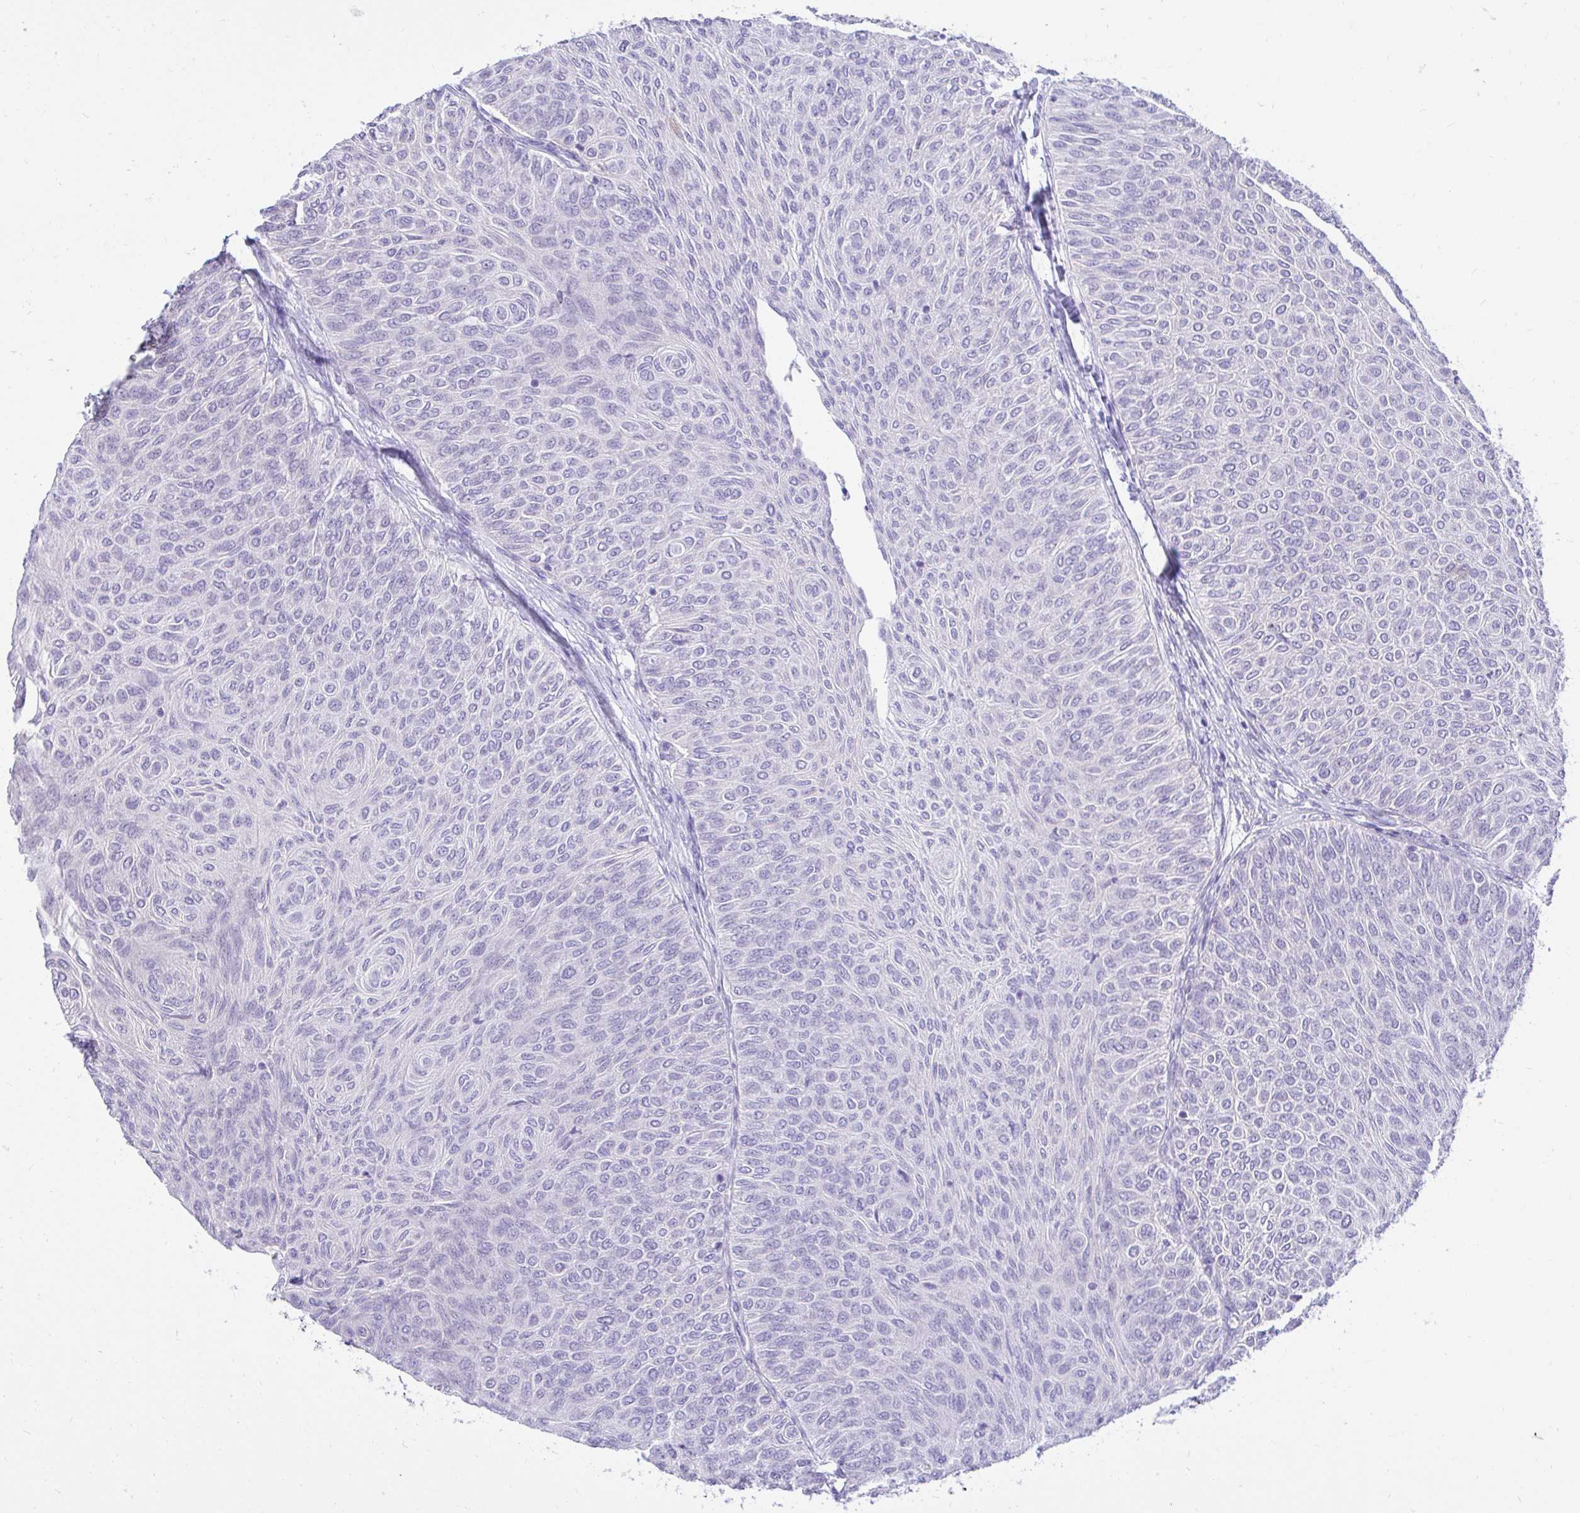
{"staining": {"intensity": "negative", "quantity": "none", "location": "none"}, "tissue": "urothelial cancer", "cell_type": "Tumor cells", "image_type": "cancer", "snomed": [{"axis": "morphology", "description": "Urothelial carcinoma, Low grade"}, {"axis": "topography", "description": "Urinary bladder"}], "caption": "DAB (3,3'-diaminobenzidine) immunohistochemical staining of low-grade urothelial carcinoma displays no significant expression in tumor cells. (DAB immunohistochemistry visualized using brightfield microscopy, high magnification).", "gene": "FATE1", "patient": {"sex": "male", "age": 78}}